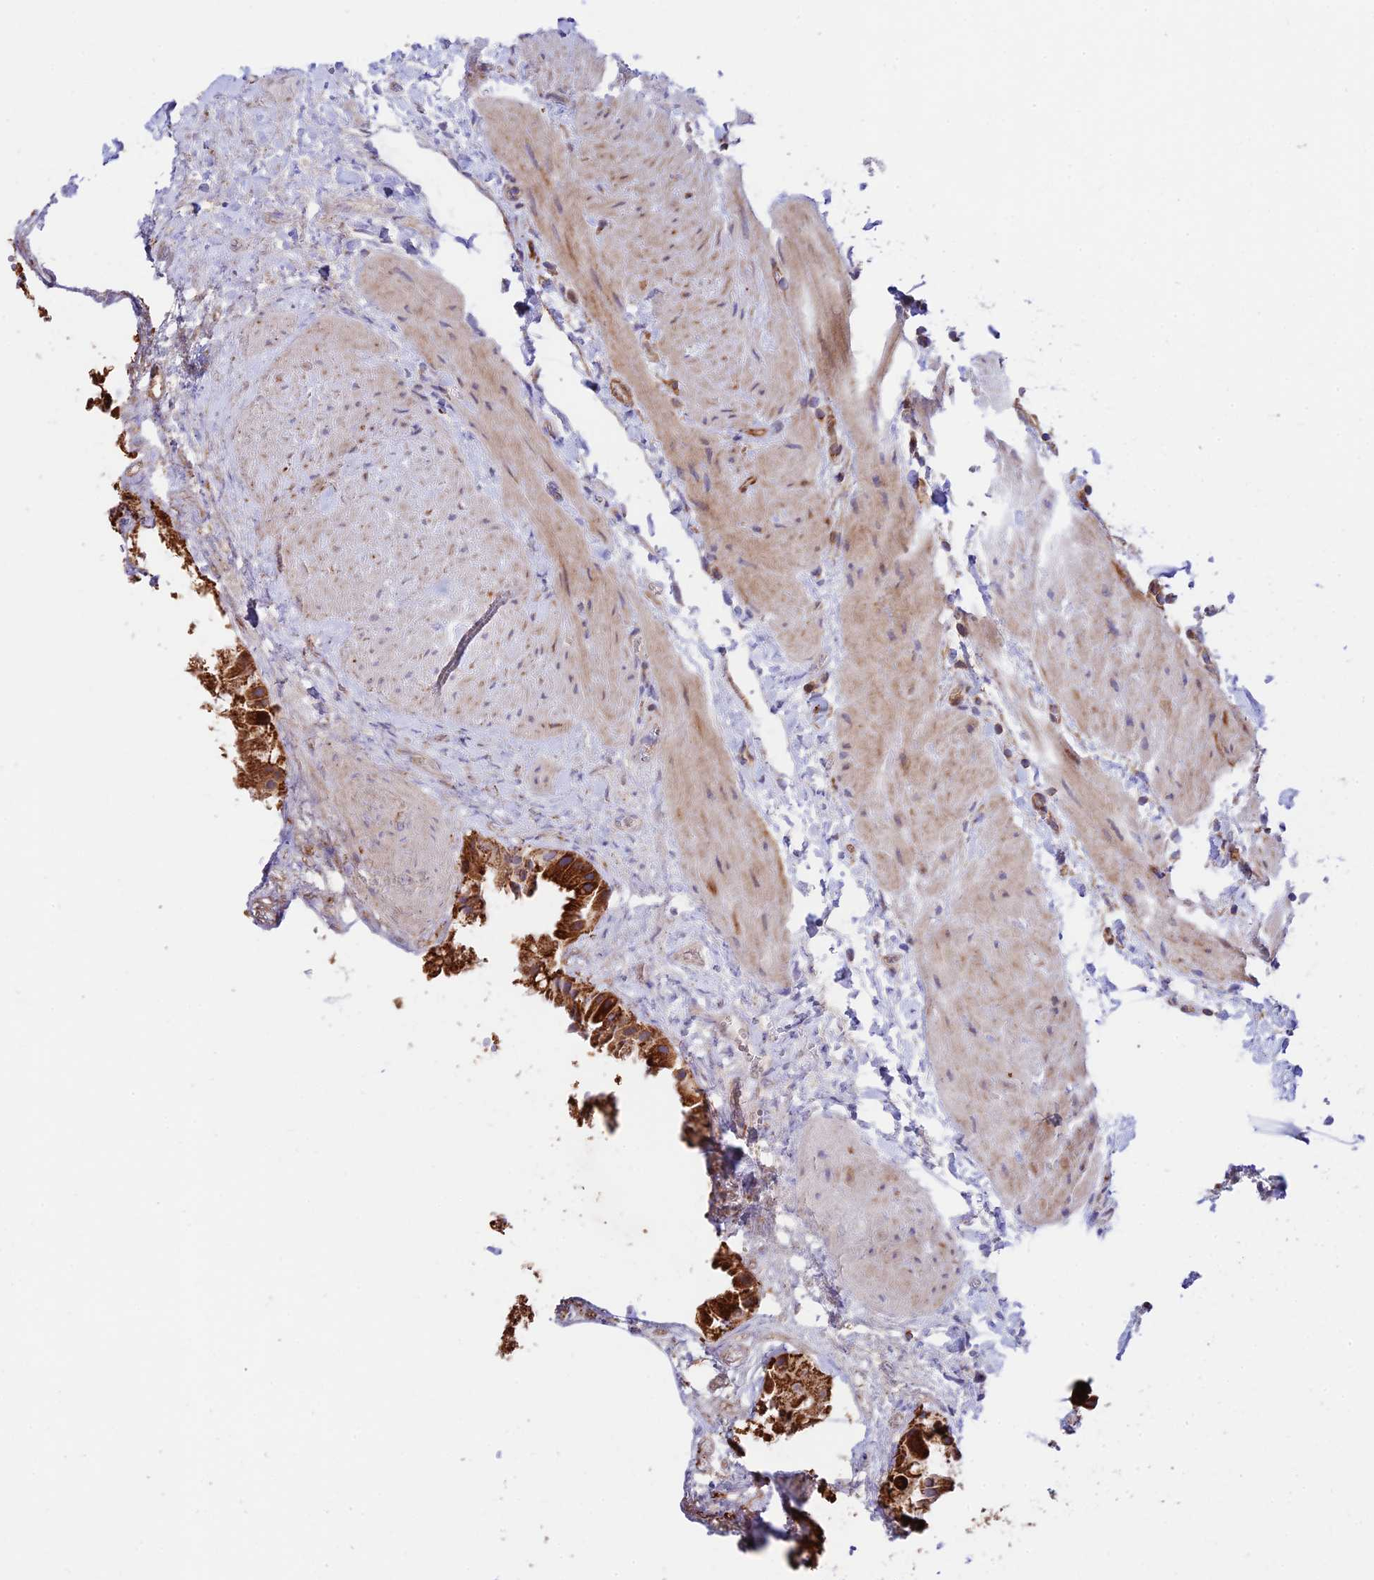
{"staining": {"intensity": "strong", "quantity": ">75%", "location": "cytoplasmic/membranous"}, "tissue": "gallbladder", "cell_type": "Glandular cells", "image_type": "normal", "snomed": [{"axis": "morphology", "description": "Normal tissue, NOS"}, {"axis": "topography", "description": "Gallbladder"}], "caption": "Normal gallbladder shows strong cytoplasmic/membranous staining in about >75% of glandular cells, visualized by immunohistochemistry.", "gene": "VPS13C", "patient": {"sex": "male", "age": 55}}